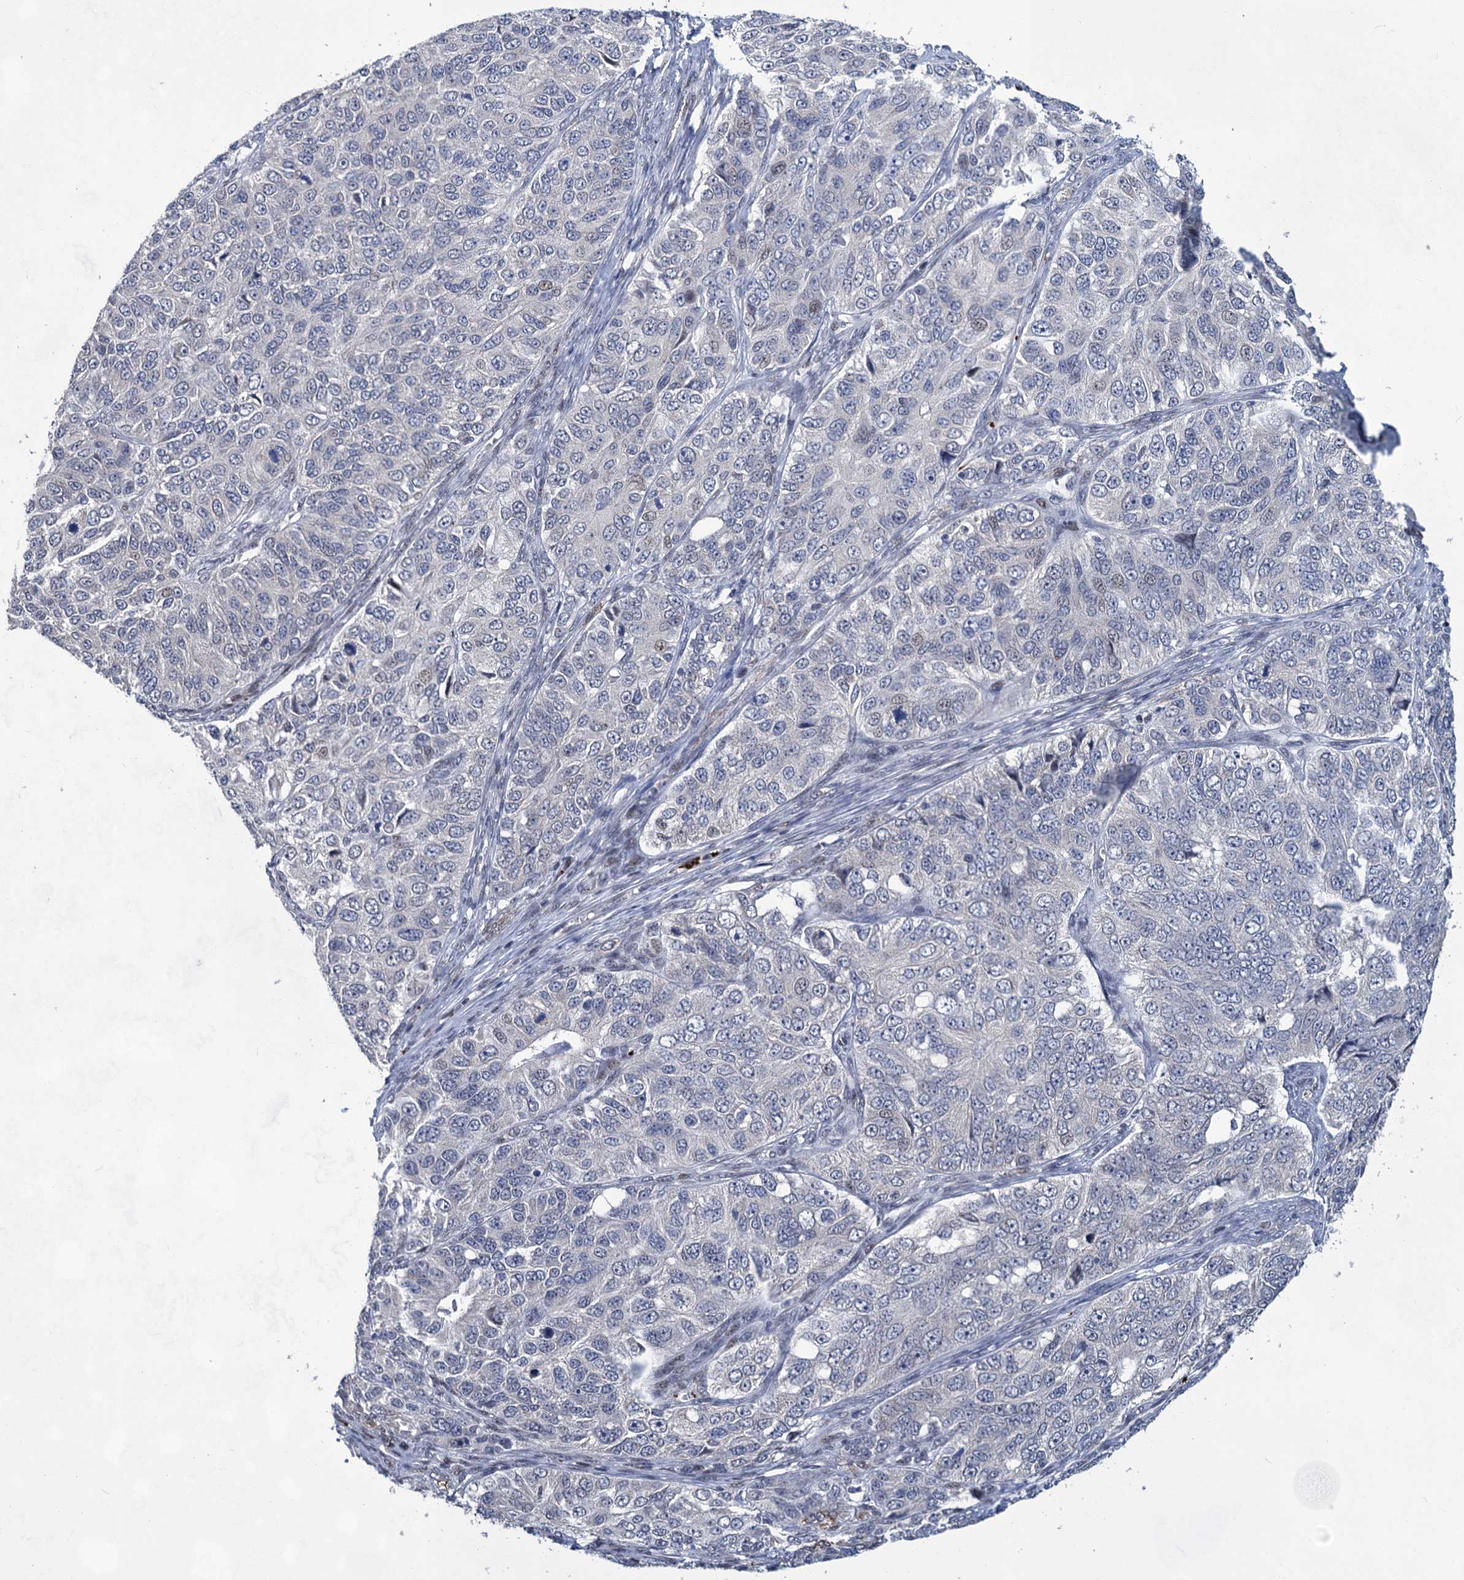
{"staining": {"intensity": "negative", "quantity": "none", "location": "none"}, "tissue": "ovarian cancer", "cell_type": "Tumor cells", "image_type": "cancer", "snomed": [{"axis": "morphology", "description": "Carcinoma, endometroid"}, {"axis": "topography", "description": "Ovary"}], "caption": "Ovarian endometroid carcinoma was stained to show a protein in brown. There is no significant expression in tumor cells.", "gene": "MON2", "patient": {"sex": "female", "age": 51}}